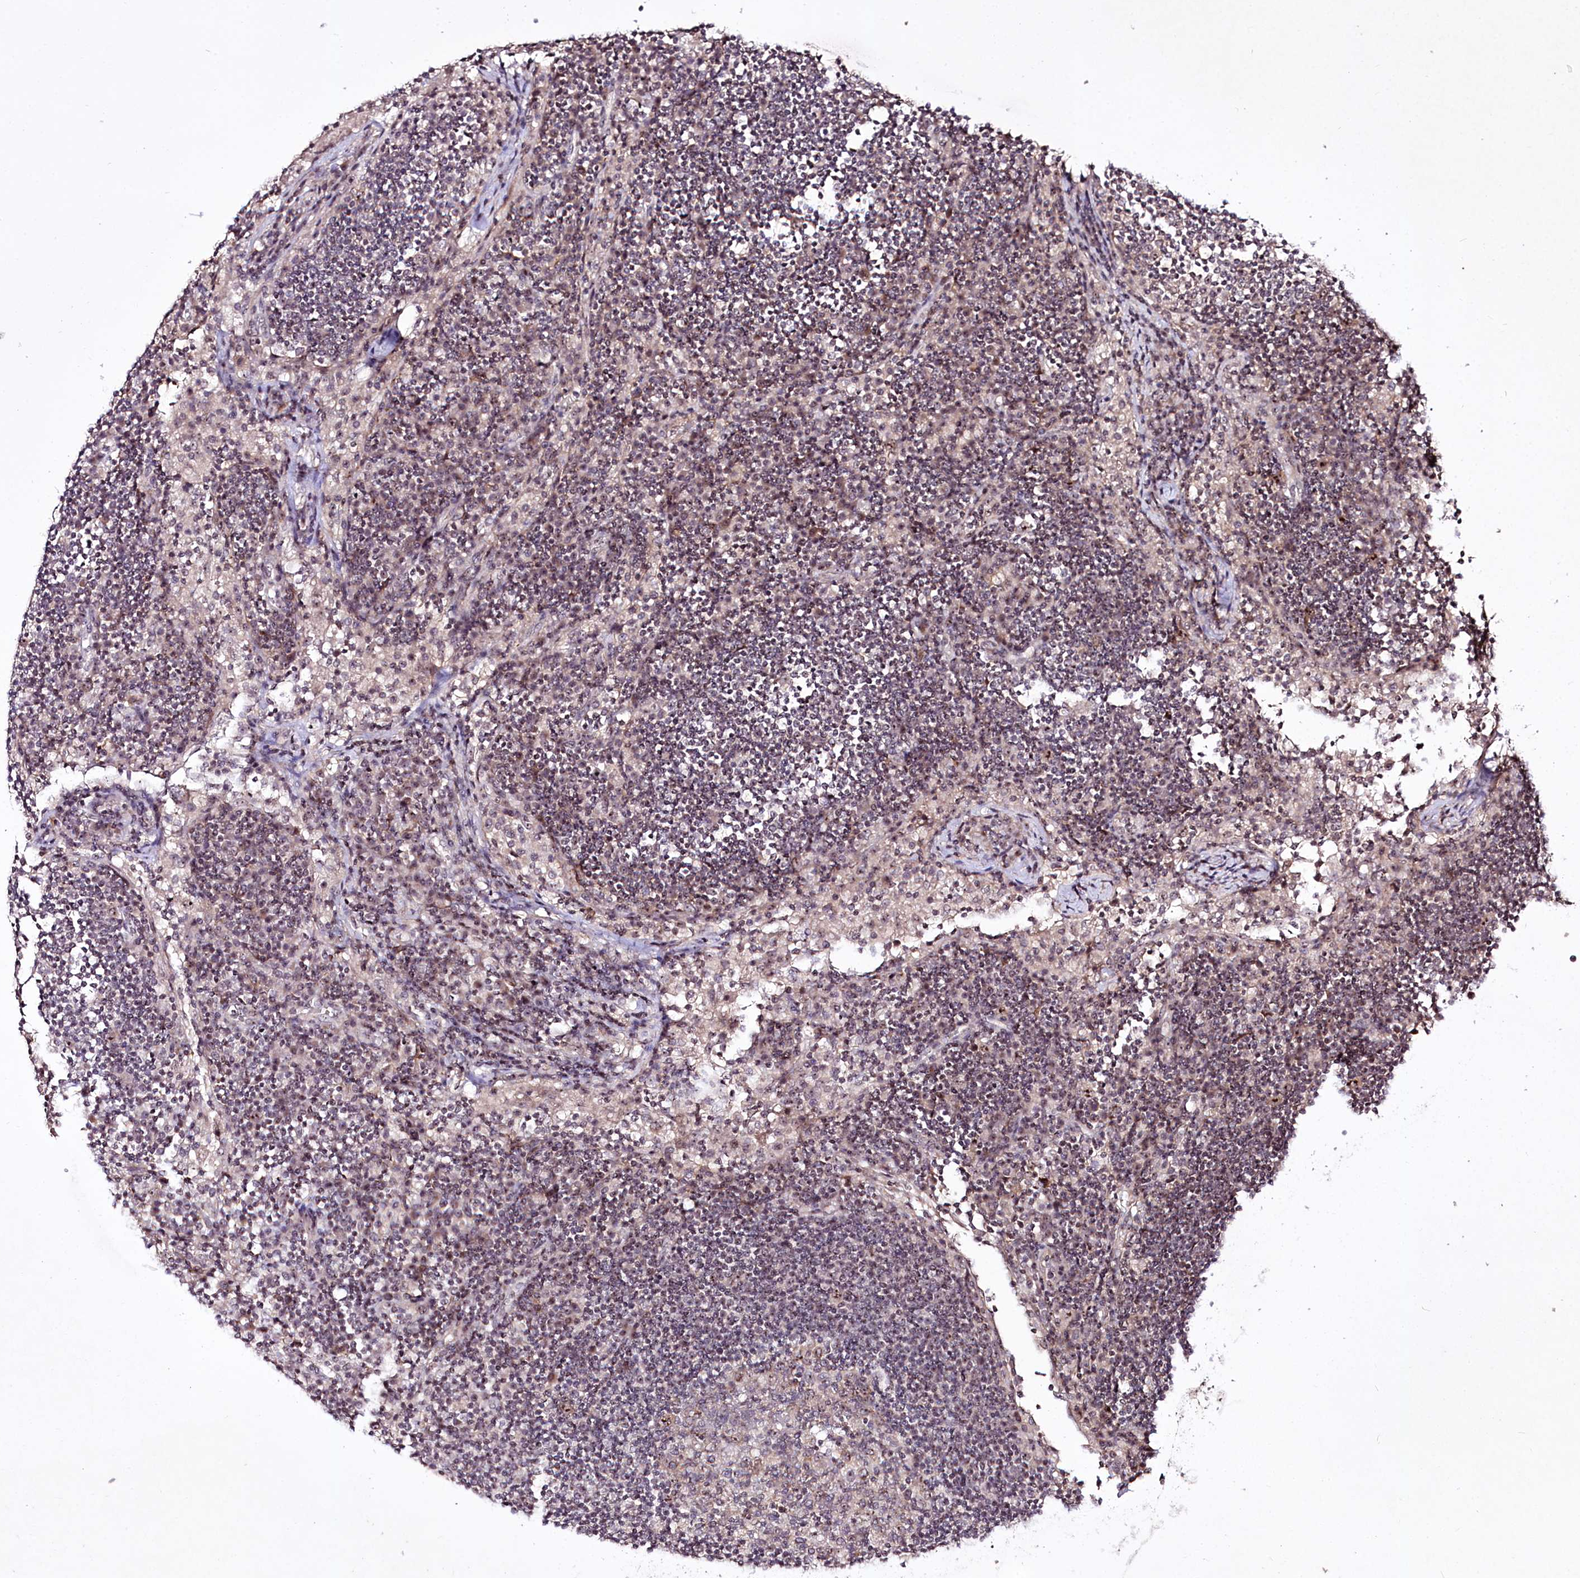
{"staining": {"intensity": "weak", "quantity": "<25%", "location": "nuclear"}, "tissue": "lymph node", "cell_type": "Germinal center cells", "image_type": "normal", "snomed": [{"axis": "morphology", "description": "Normal tissue, NOS"}, {"axis": "topography", "description": "Lymph node"}], "caption": "This is a micrograph of immunohistochemistry (IHC) staining of normal lymph node, which shows no staining in germinal center cells.", "gene": "CCDC59", "patient": {"sex": "female", "age": 53}}